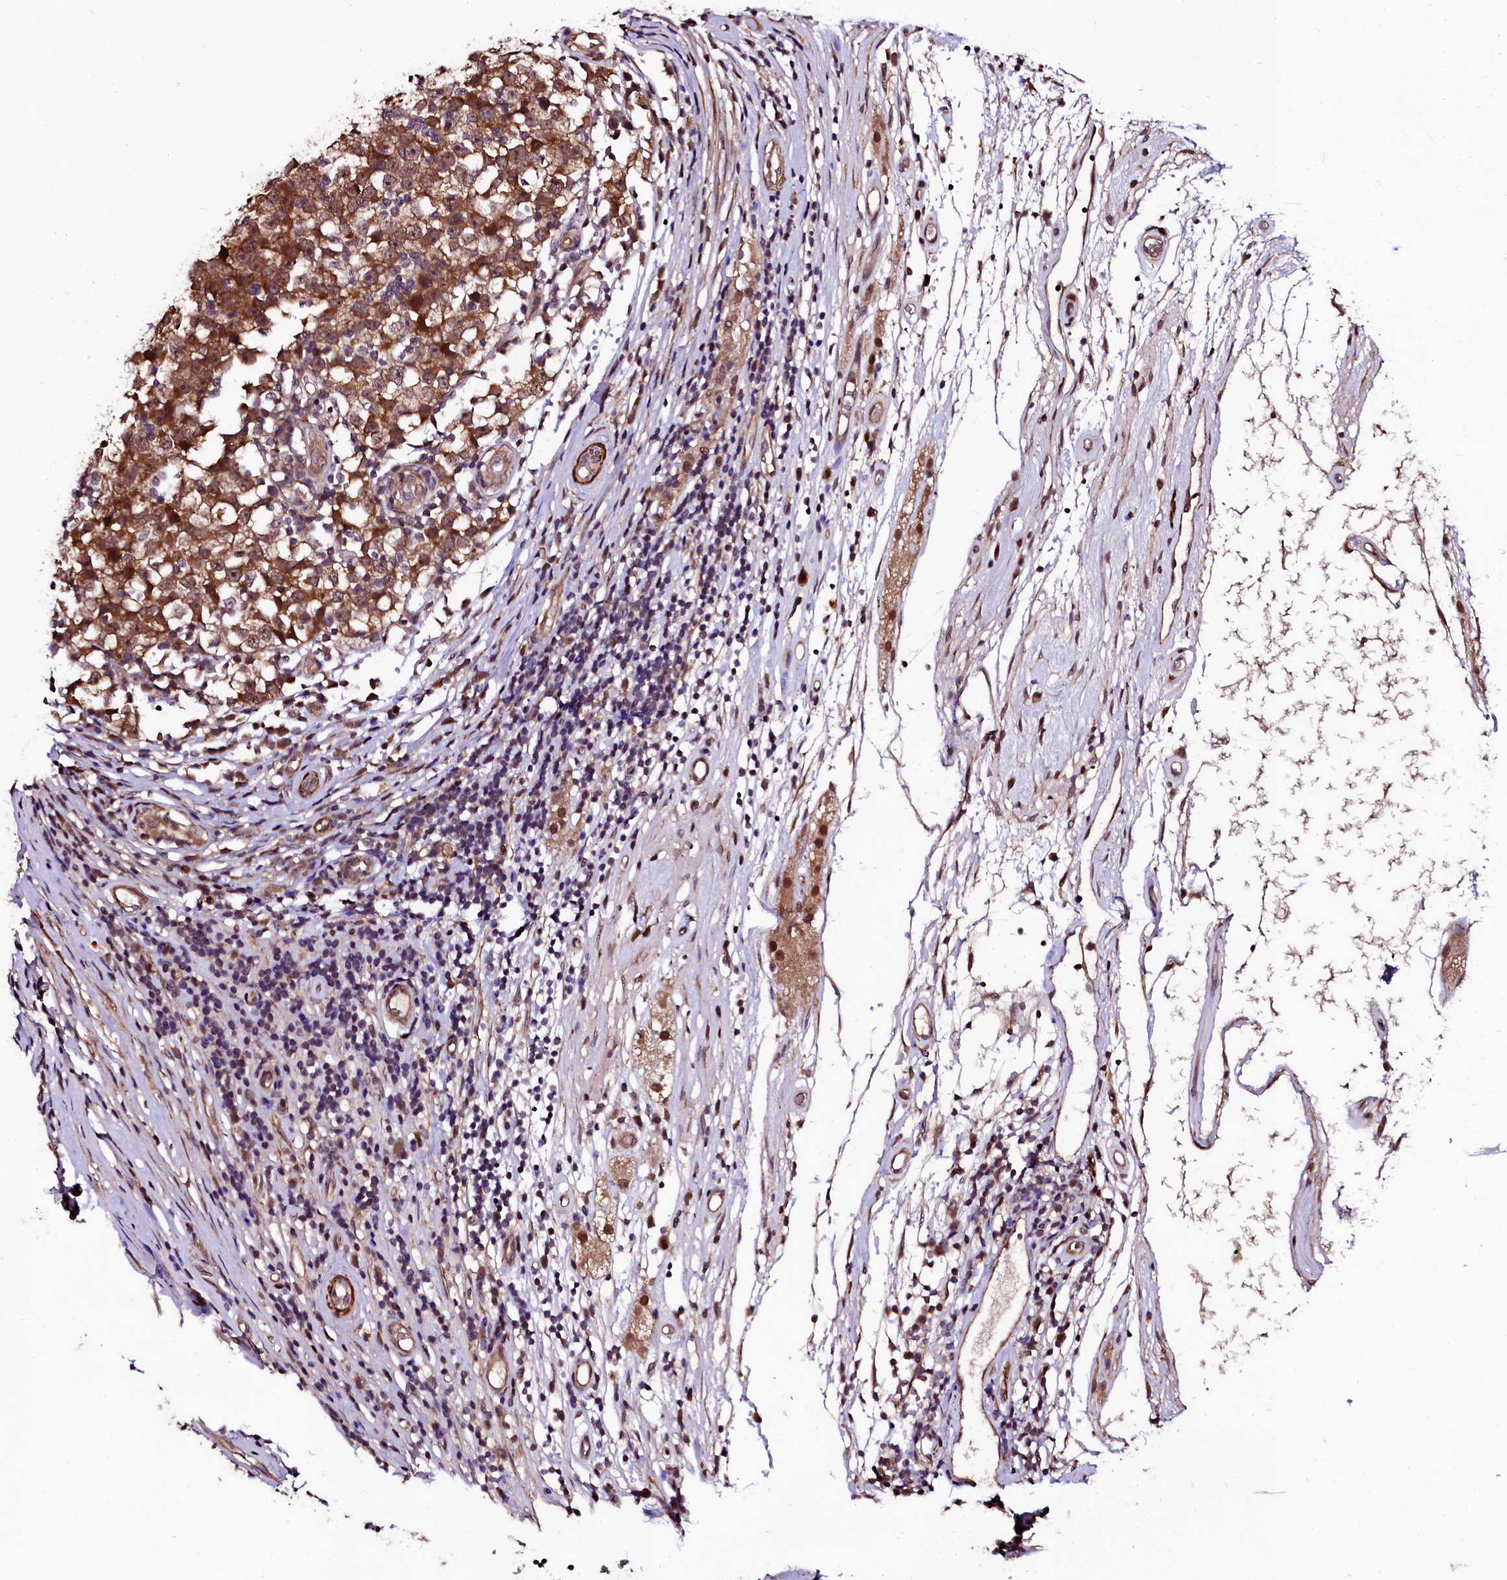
{"staining": {"intensity": "moderate", "quantity": ">75%", "location": "cytoplasmic/membranous"}, "tissue": "testis cancer", "cell_type": "Tumor cells", "image_type": "cancer", "snomed": [{"axis": "morphology", "description": "Seminoma, NOS"}, {"axis": "topography", "description": "Testis"}], "caption": "Immunohistochemistry (IHC) histopathology image of neoplastic tissue: human seminoma (testis) stained using immunohistochemistry (IHC) exhibits medium levels of moderate protein expression localized specifically in the cytoplasmic/membranous of tumor cells, appearing as a cytoplasmic/membranous brown color.", "gene": "N4BP1", "patient": {"sex": "male", "age": 65}}